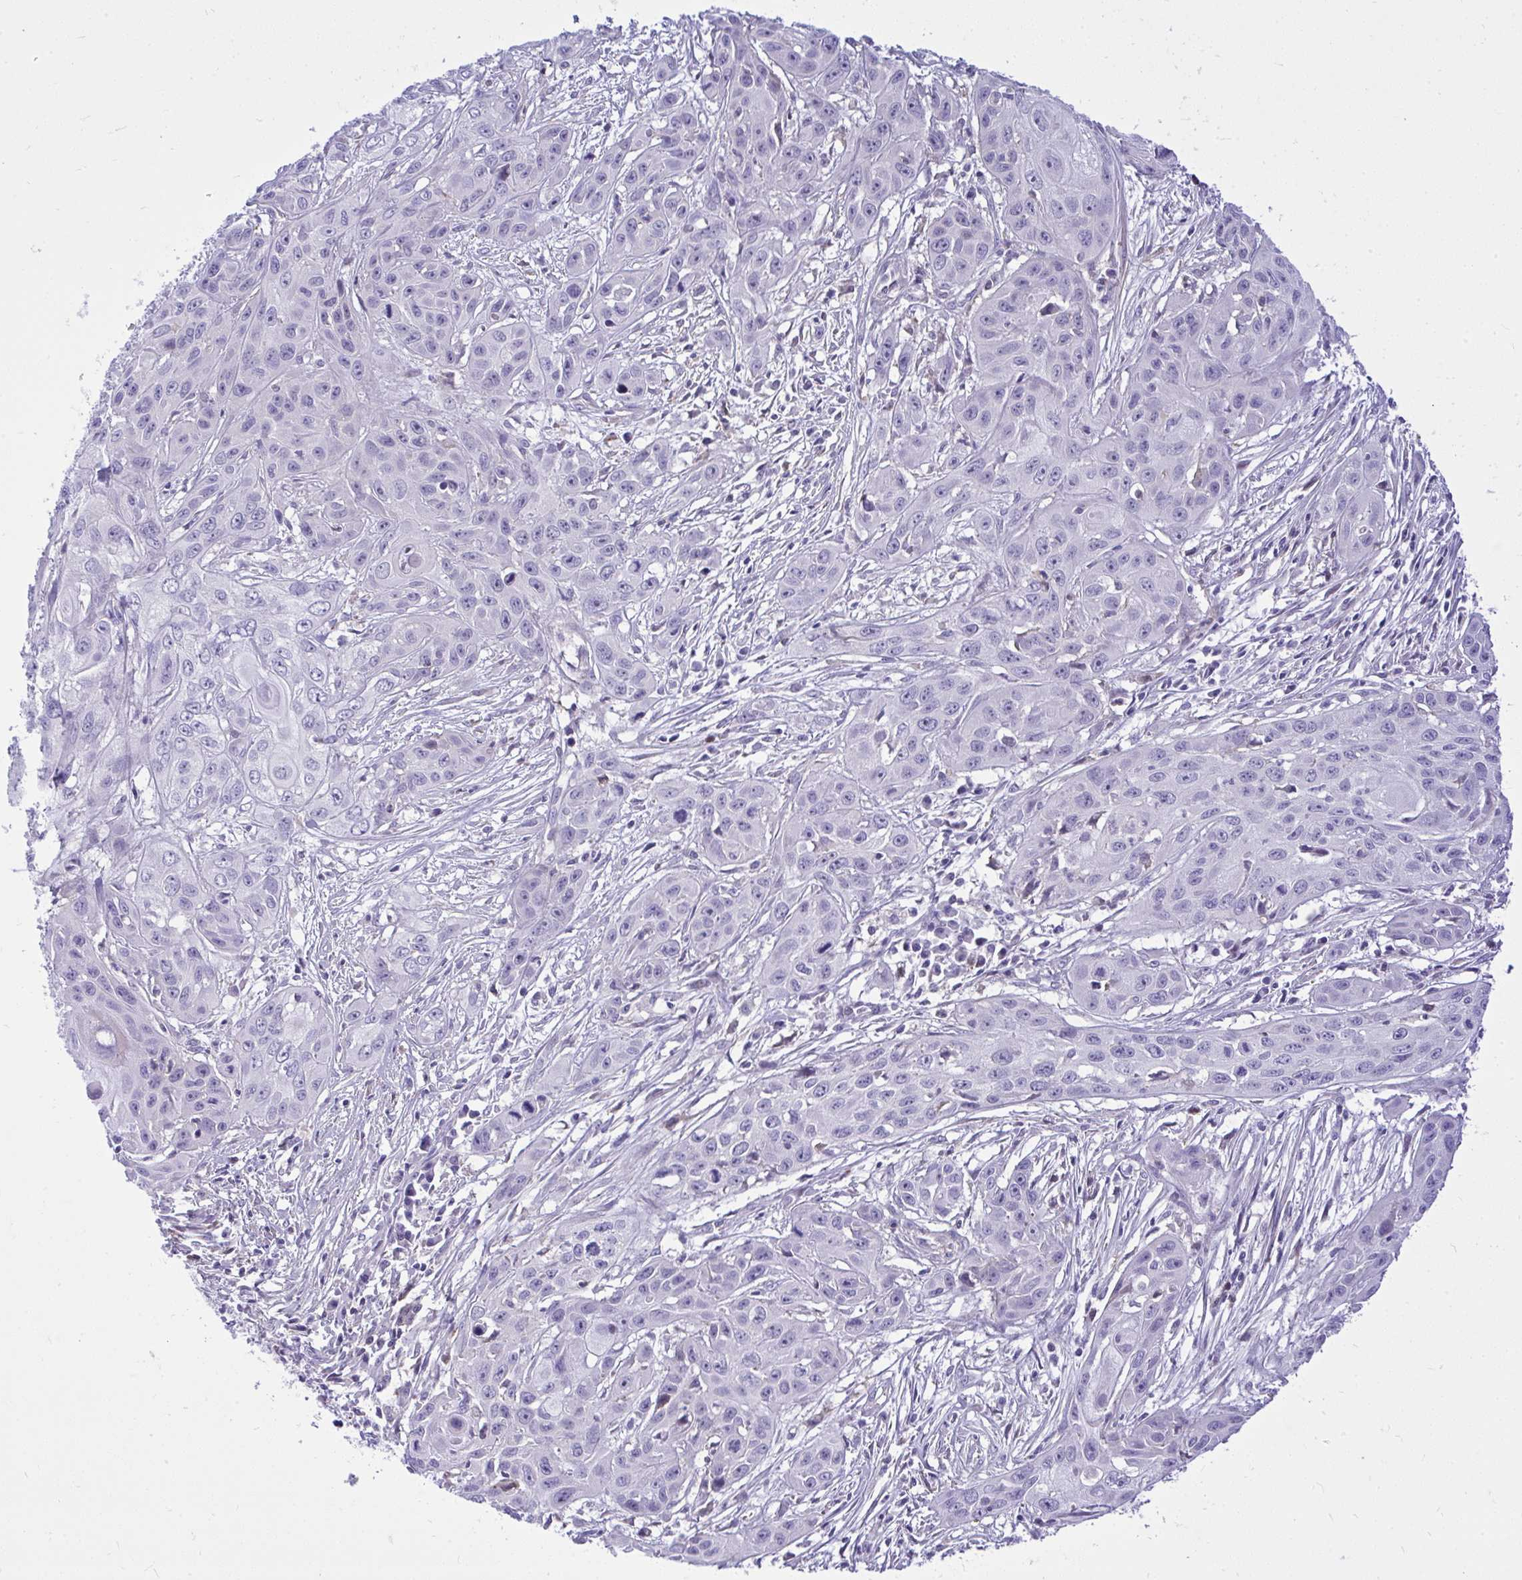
{"staining": {"intensity": "negative", "quantity": "none", "location": "none"}, "tissue": "skin cancer", "cell_type": "Tumor cells", "image_type": "cancer", "snomed": [{"axis": "morphology", "description": "Squamous cell carcinoma, NOS"}, {"axis": "topography", "description": "Skin"}, {"axis": "topography", "description": "Vulva"}], "caption": "Immunohistochemical staining of skin cancer demonstrates no significant positivity in tumor cells.", "gene": "GRK4", "patient": {"sex": "female", "age": 83}}